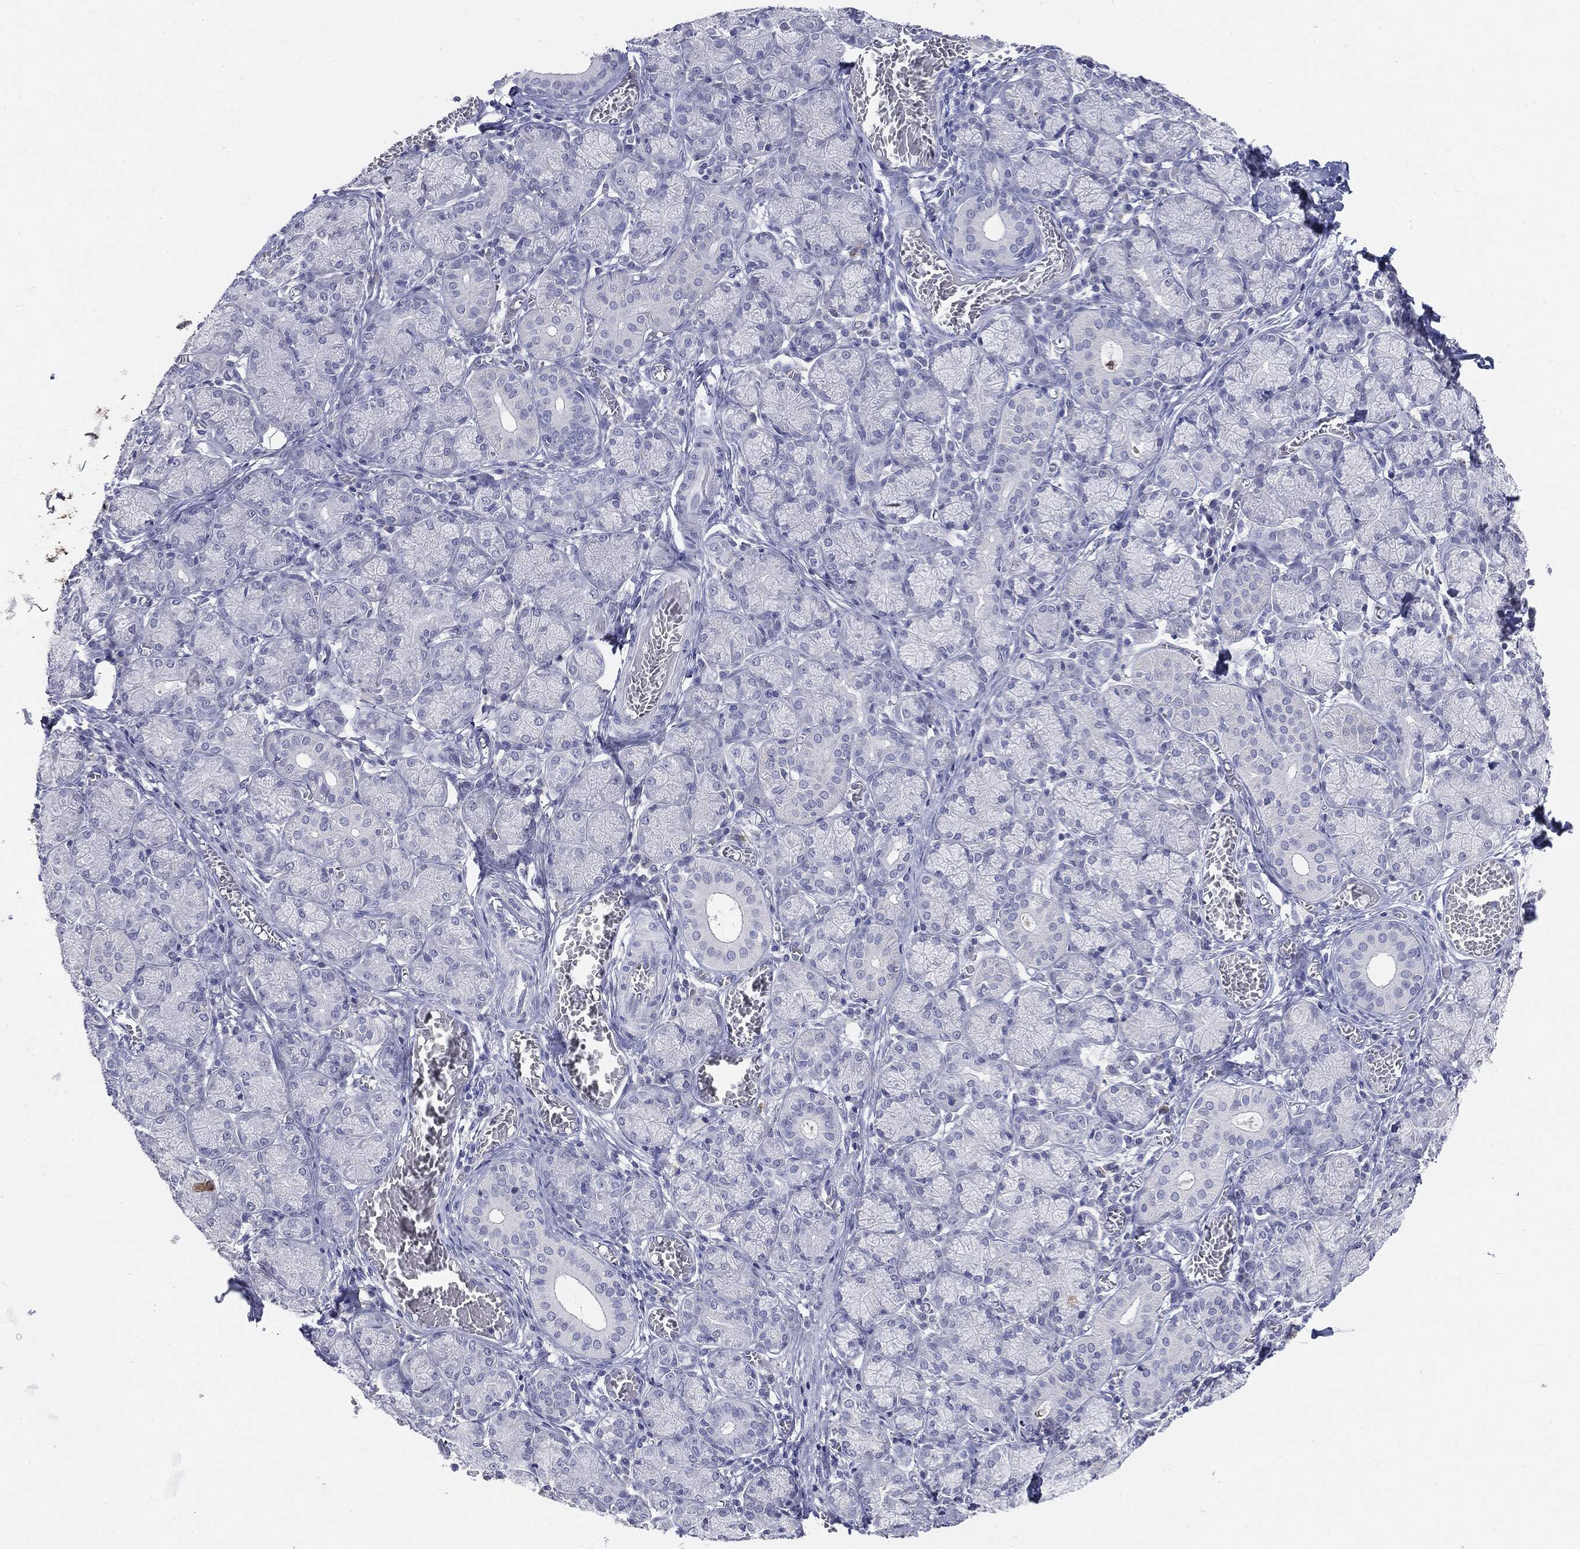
{"staining": {"intensity": "negative", "quantity": "none", "location": "none"}, "tissue": "salivary gland", "cell_type": "Glandular cells", "image_type": "normal", "snomed": [{"axis": "morphology", "description": "Normal tissue, NOS"}, {"axis": "topography", "description": "Salivary gland"}, {"axis": "topography", "description": "Peripheral nerve tissue"}], "caption": "This is a photomicrograph of IHC staining of normal salivary gland, which shows no expression in glandular cells. The staining is performed using DAB (3,3'-diaminobenzidine) brown chromogen with nuclei counter-stained in using hematoxylin.", "gene": "CGB1", "patient": {"sex": "female", "age": 24}}